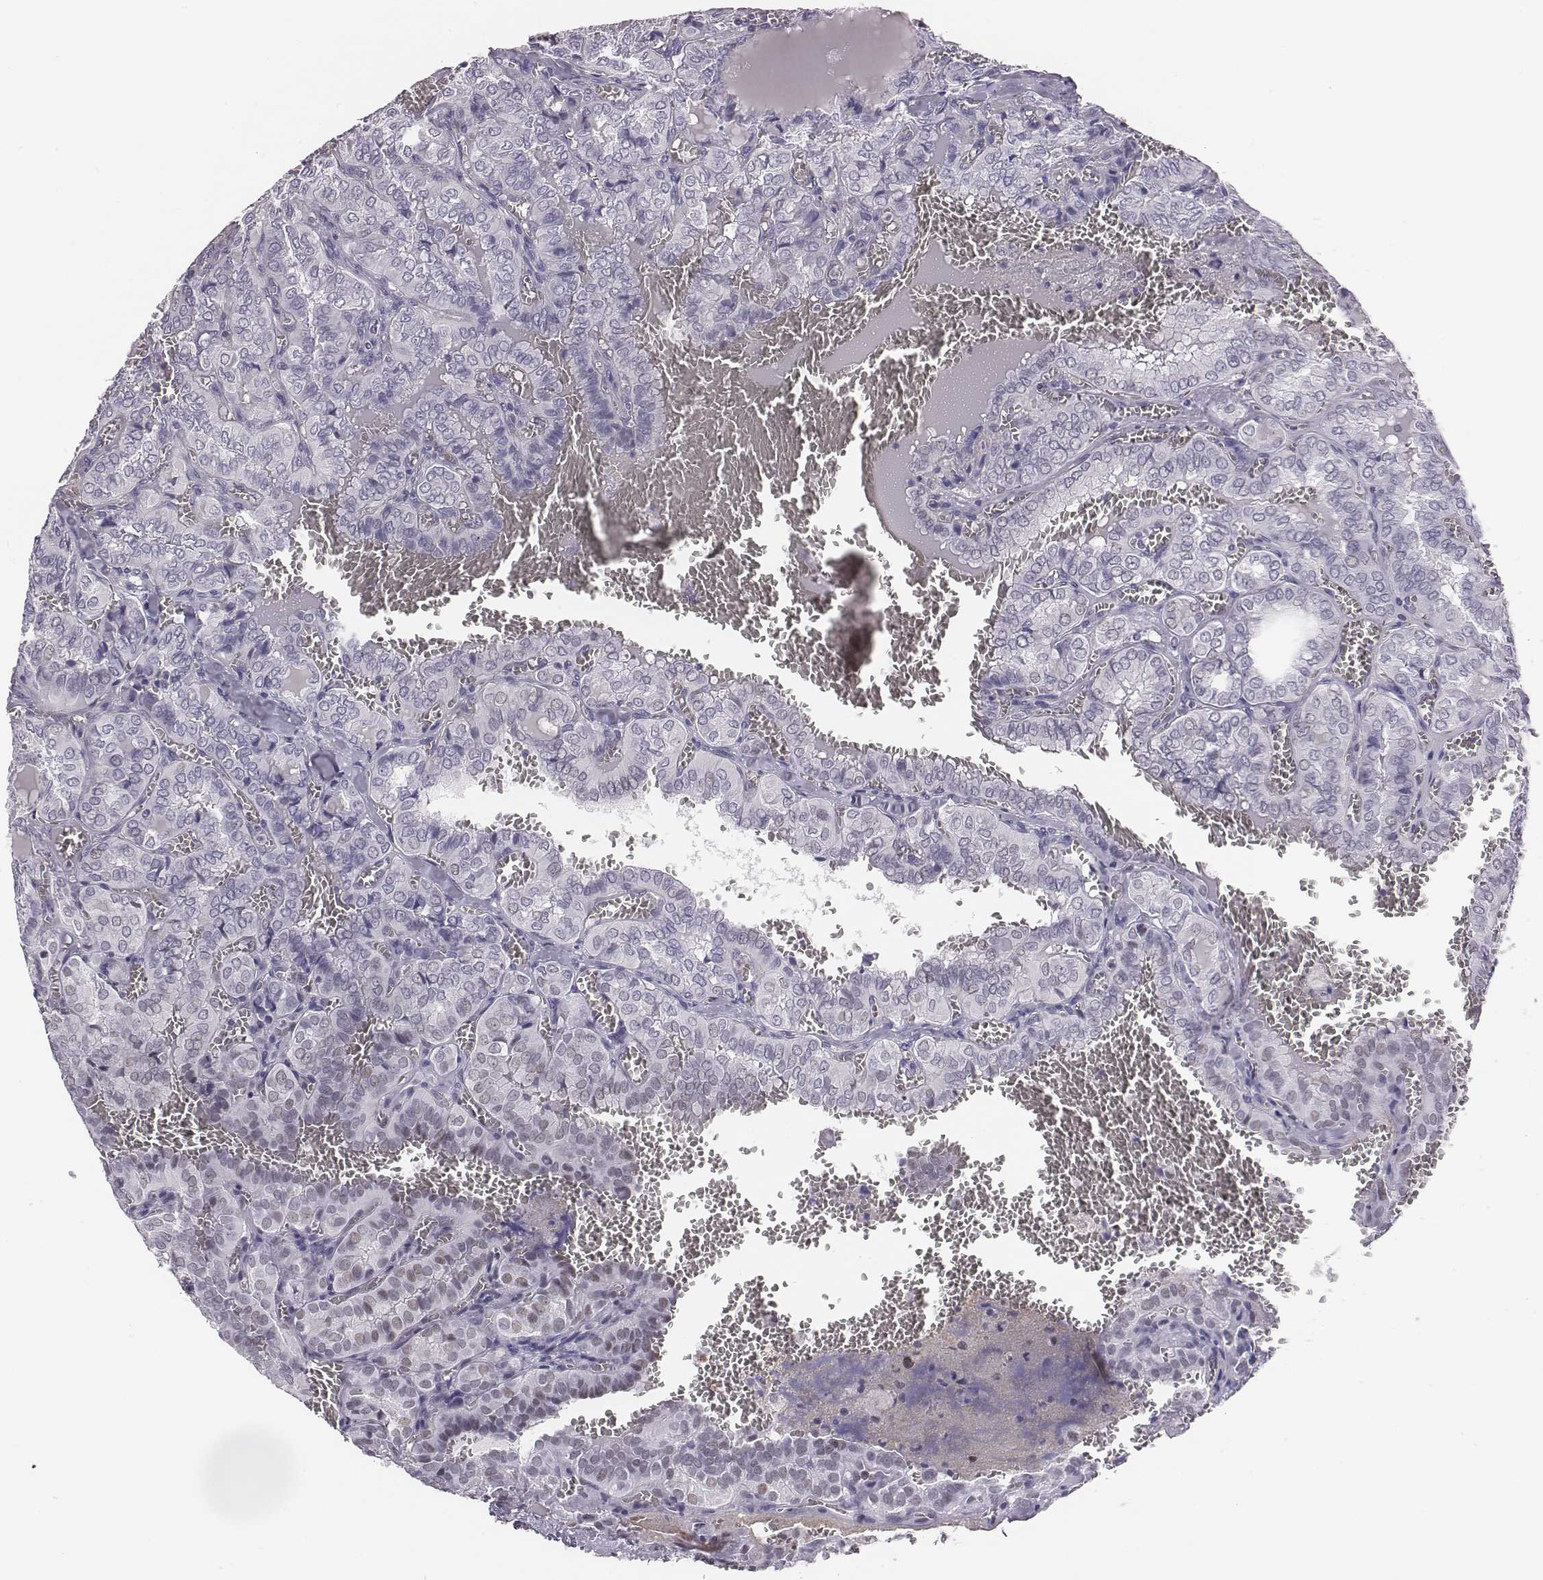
{"staining": {"intensity": "negative", "quantity": "none", "location": "none"}, "tissue": "thyroid cancer", "cell_type": "Tumor cells", "image_type": "cancer", "snomed": [{"axis": "morphology", "description": "Papillary adenocarcinoma, NOS"}, {"axis": "topography", "description": "Thyroid gland"}], "caption": "High magnification brightfield microscopy of thyroid cancer stained with DAB (brown) and counterstained with hematoxylin (blue): tumor cells show no significant positivity. (Brightfield microscopy of DAB (3,3'-diaminobenzidine) immunohistochemistry at high magnification).", "gene": "ACOD1", "patient": {"sex": "female", "age": 41}}